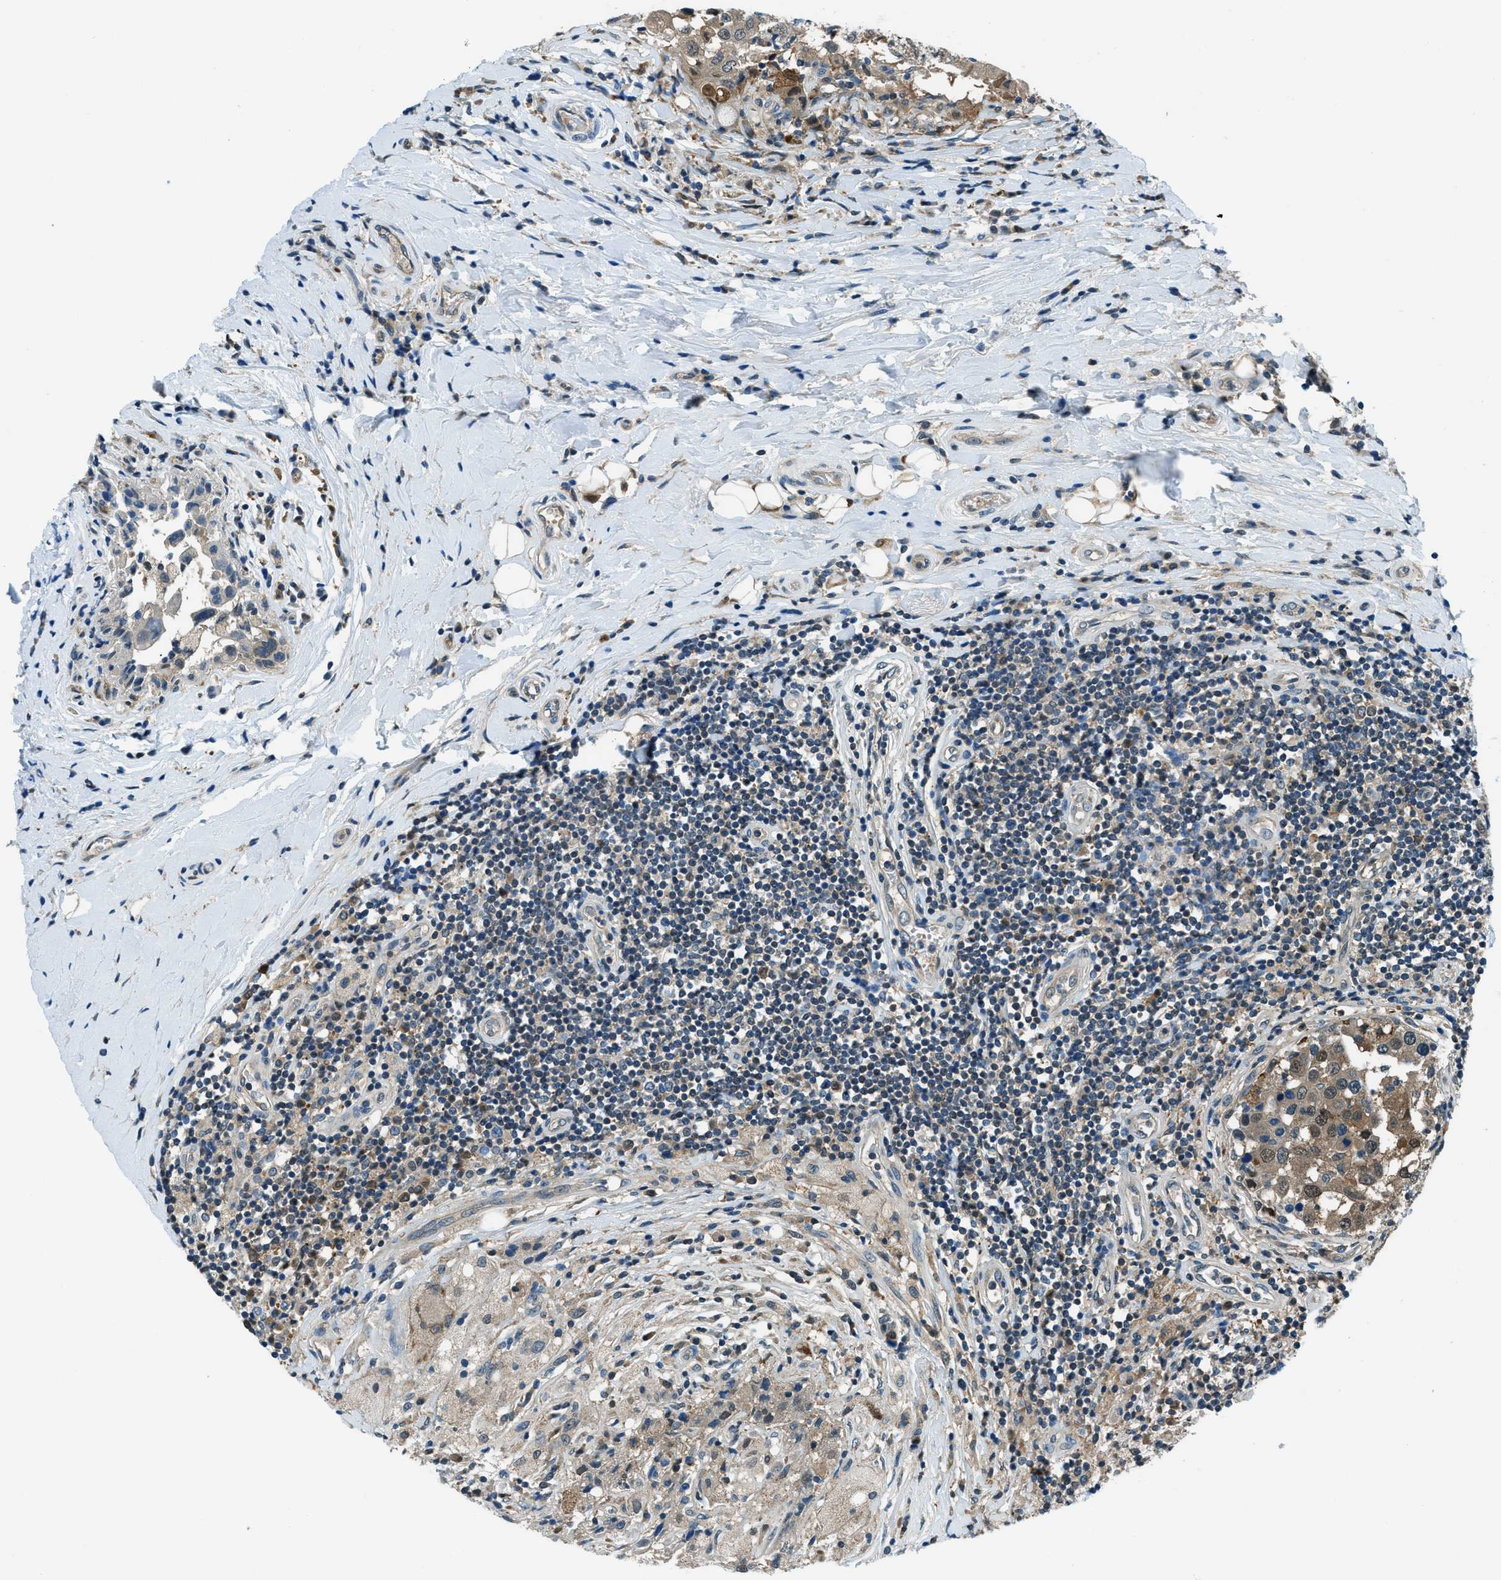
{"staining": {"intensity": "weak", "quantity": ">75%", "location": "cytoplasmic/membranous,nuclear"}, "tissue": "breast cancer", "cell_type": "Tumor cells", "image_type": "cancer", "snomed": [{"axis": "morphology", "description": "Duct carcinoma"}, {"axis": "topography", "description": "Breast"}], "caption": "Weak cytoplasmic/membranous and nuclear expression for a protein is identified in approximately >75% of tumor cells of infiltrating ductal carcinoma (breast) using immunohistochemistry.", "gene": "HEBP2", "patient": {"sex": "female", "age": 27}}